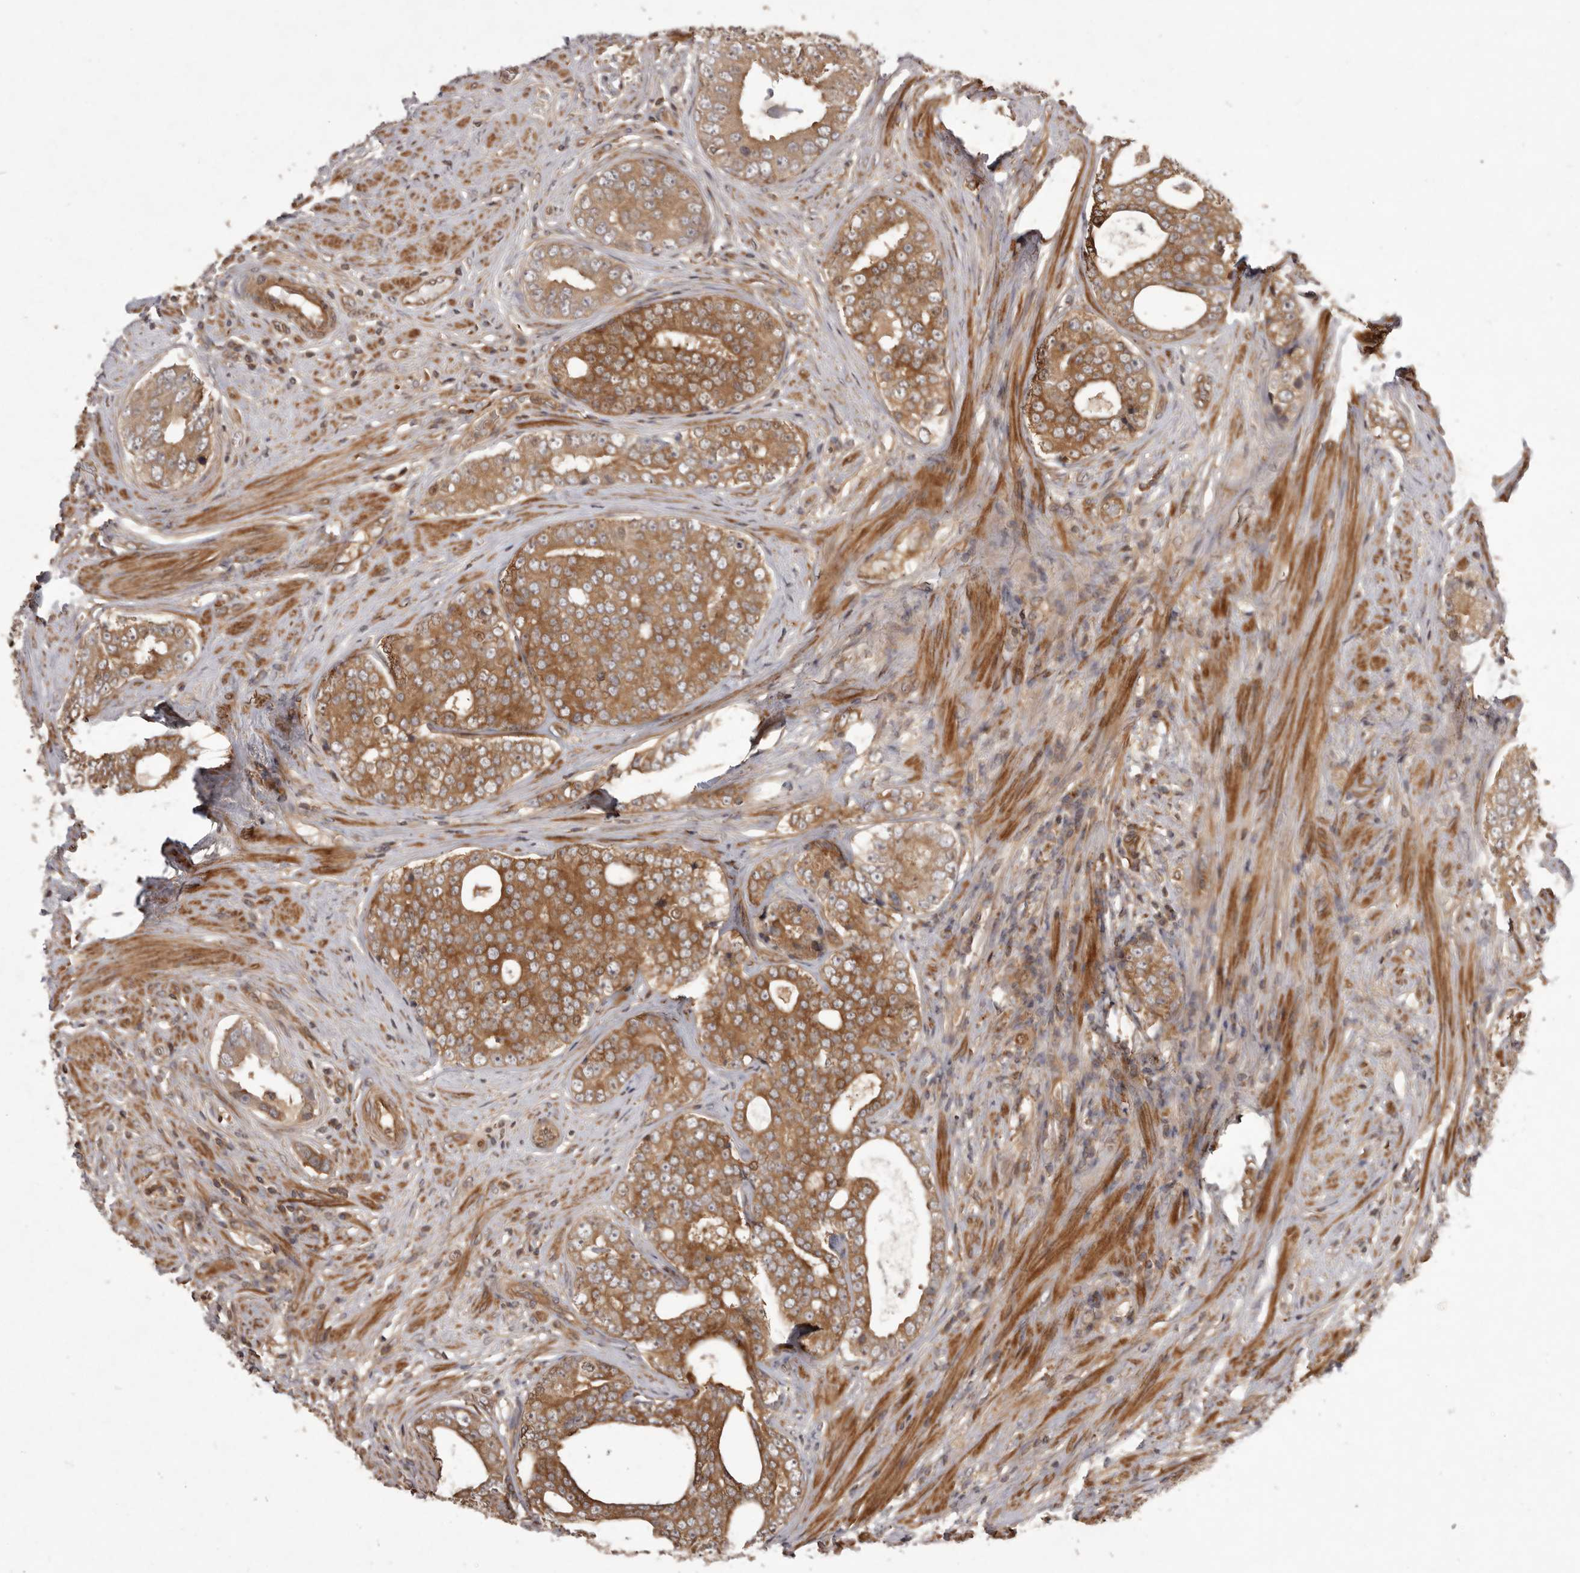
{"staining": {"intensity": "moderate", "quantity": ">75%", "location": "cytoplasmic/membranous"}, "tissue": "prostate cancer", "cell_type": "Tumor cells", "image_type": "cancer", "snomed": [{"axis": "morphology", "description": "Adenocarcinoma, High grade"}, {"axis": "topography", "description": "Prostate"}], "caption": "Immunohistochemistry (IHC) photomicrograph of neoplastic tissue: prostate high-grade adenocarcinoma stained using IHC shows medium levels of moderate protein expression localized specifically in the cytoplasmic/membranous of tumor cells, appearing as a cytoplasmic/membranous brown color.", "gene": "NFKBIA", "patient": {"sex": "male", "age": 56}}